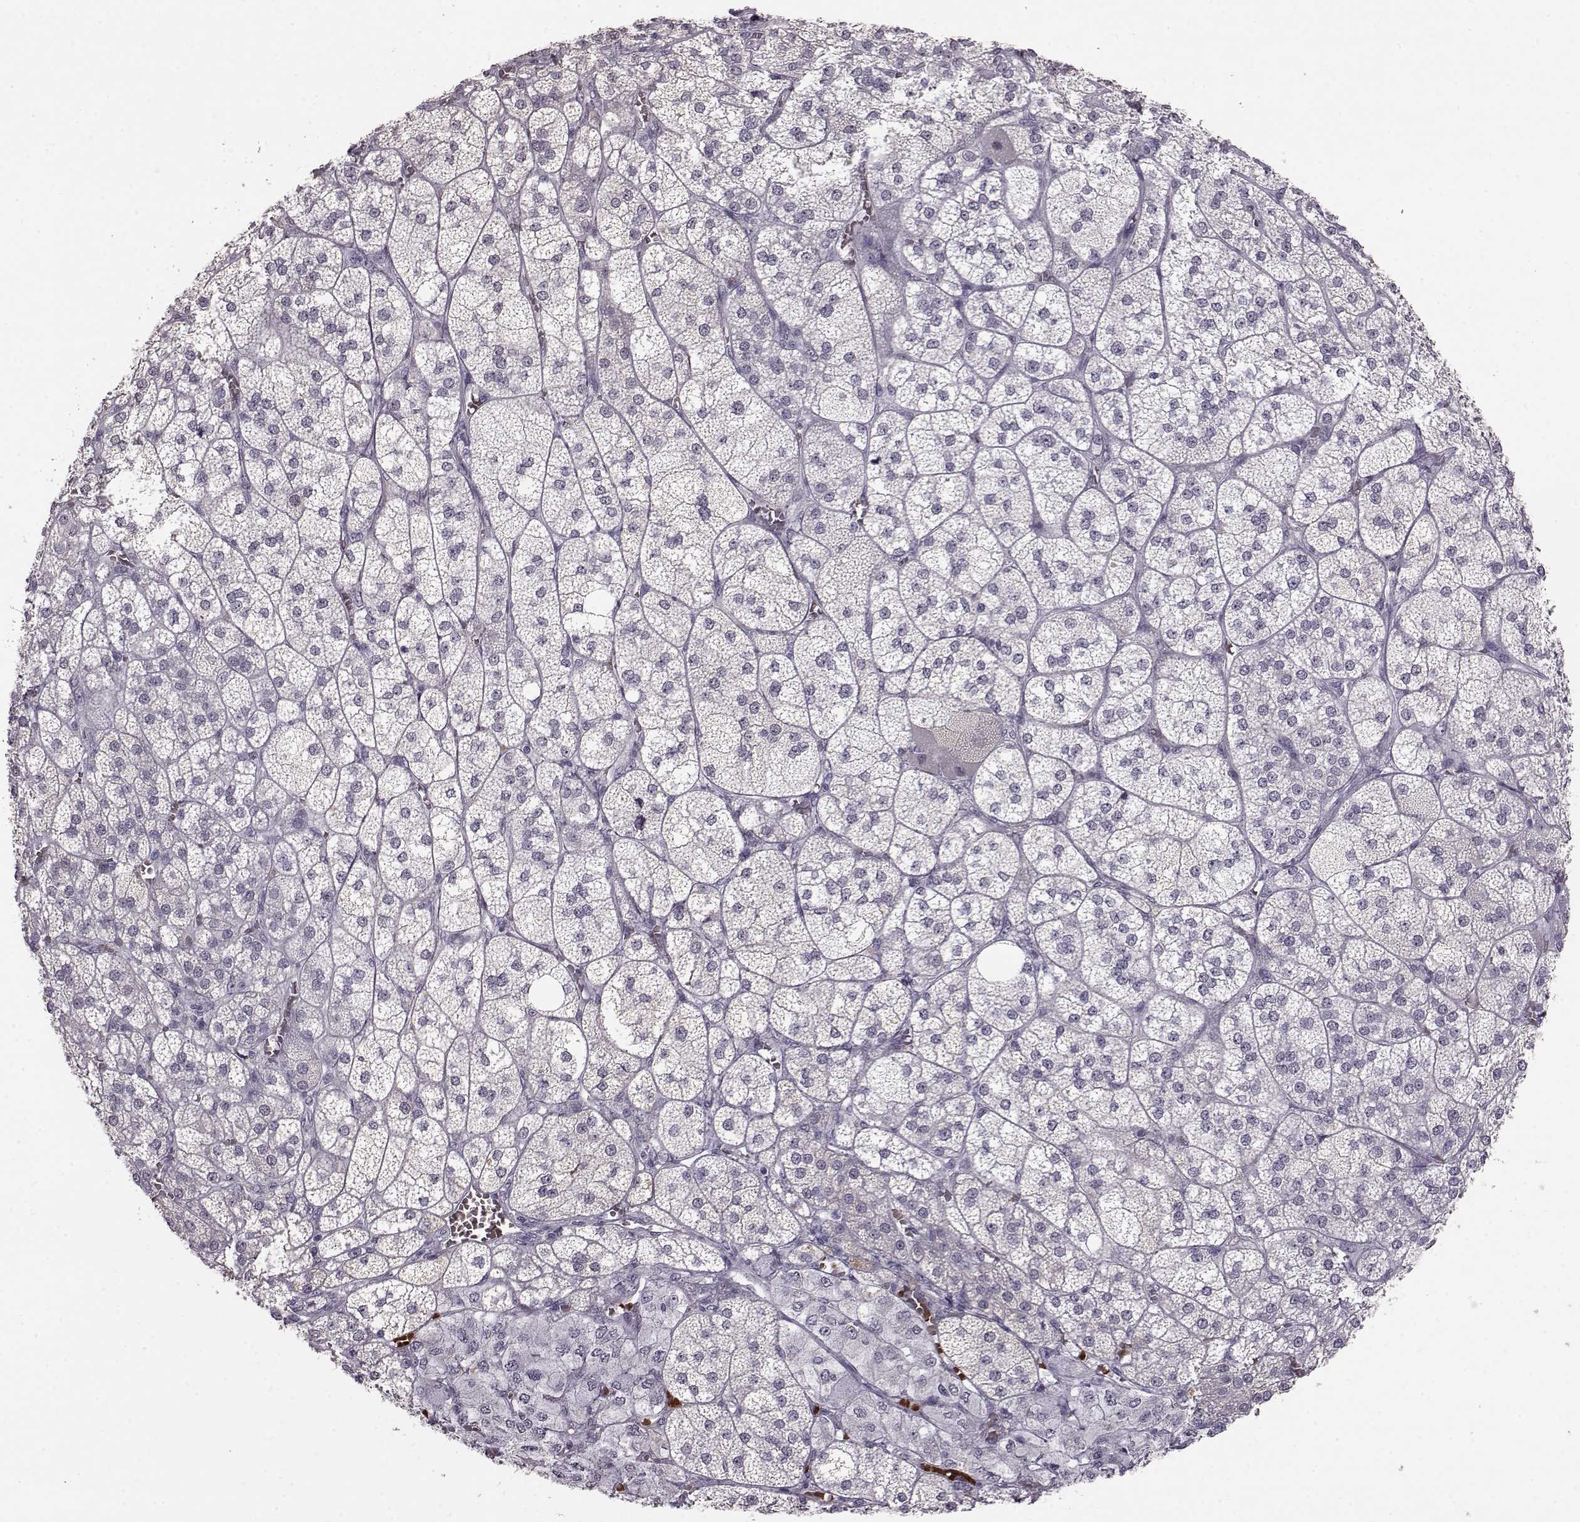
{"staining": {"intensity": "negative", "quantity": "none", "location": "none"}, "tissue": "adrenal gland", "cell_type": "Glandular cells", "image_type": "normal", "snomed": [{"axis": "morphology", "description": "Normal tissue, NOS"}, {"axis": "topography", "description": "Adrenal gland"}], "caption": "Immunohistochemistry (IHC) of normal adrenal gland shows no expression in glandular cells.", "gene": "PROP1", "patient": {"sex": "female", "age": 60}}